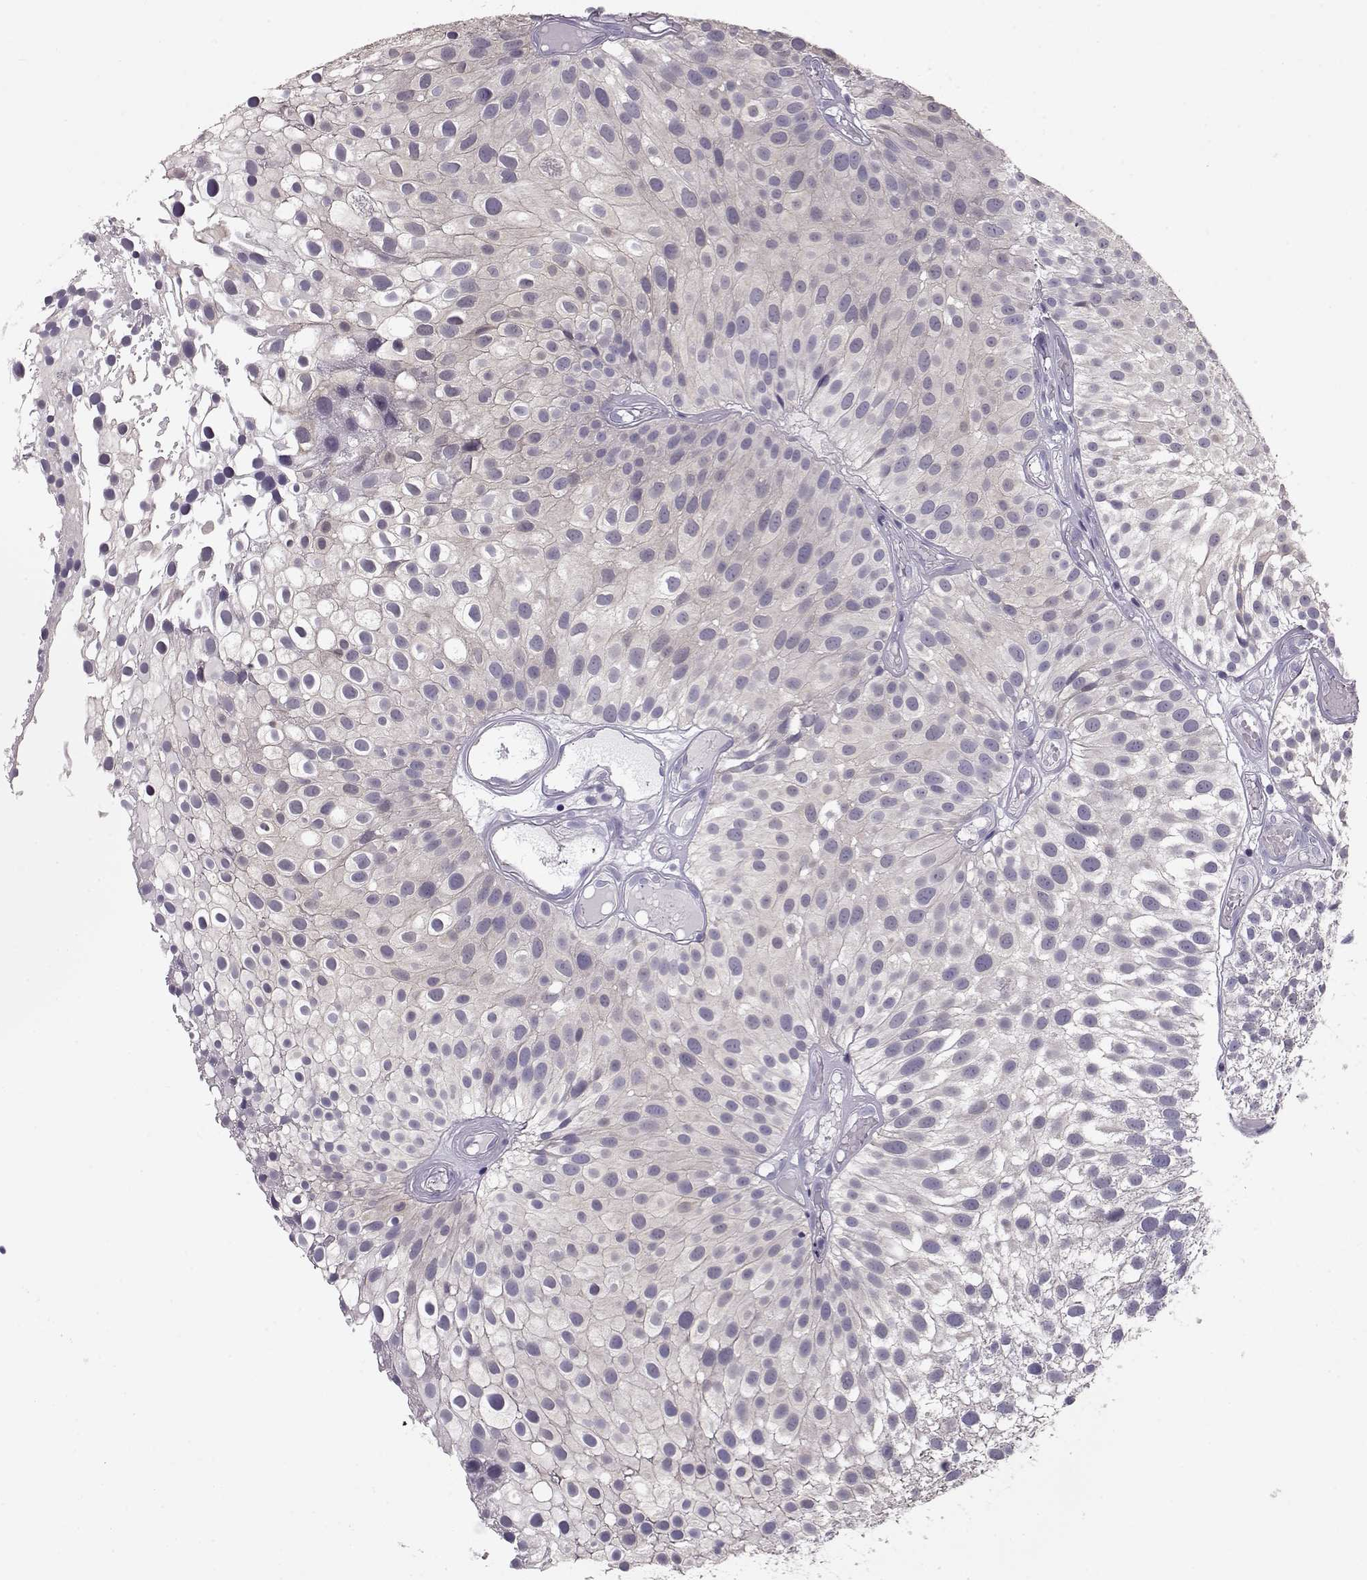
{"staining": {"intensity": "negative", "quantity": "none", "location": "none"}, "tissue": "urothelial cancer", "cell_type": "Tumor cells", "image_type": "cancer", "snomed": [{"axis": "morphology", "description": "Urothelial carcinoma, Low grade"}, {"axis": "topography", "description": "Urinary bladder"}], "caption": "Immunohistochemistry (IHC) image of neoplastic tissue: human urothelial cancer stained with DAB shows no significant protein positivity in tumor cells.", "gene": "GRK1", "patient": {"sex": "male", "age": 79}}